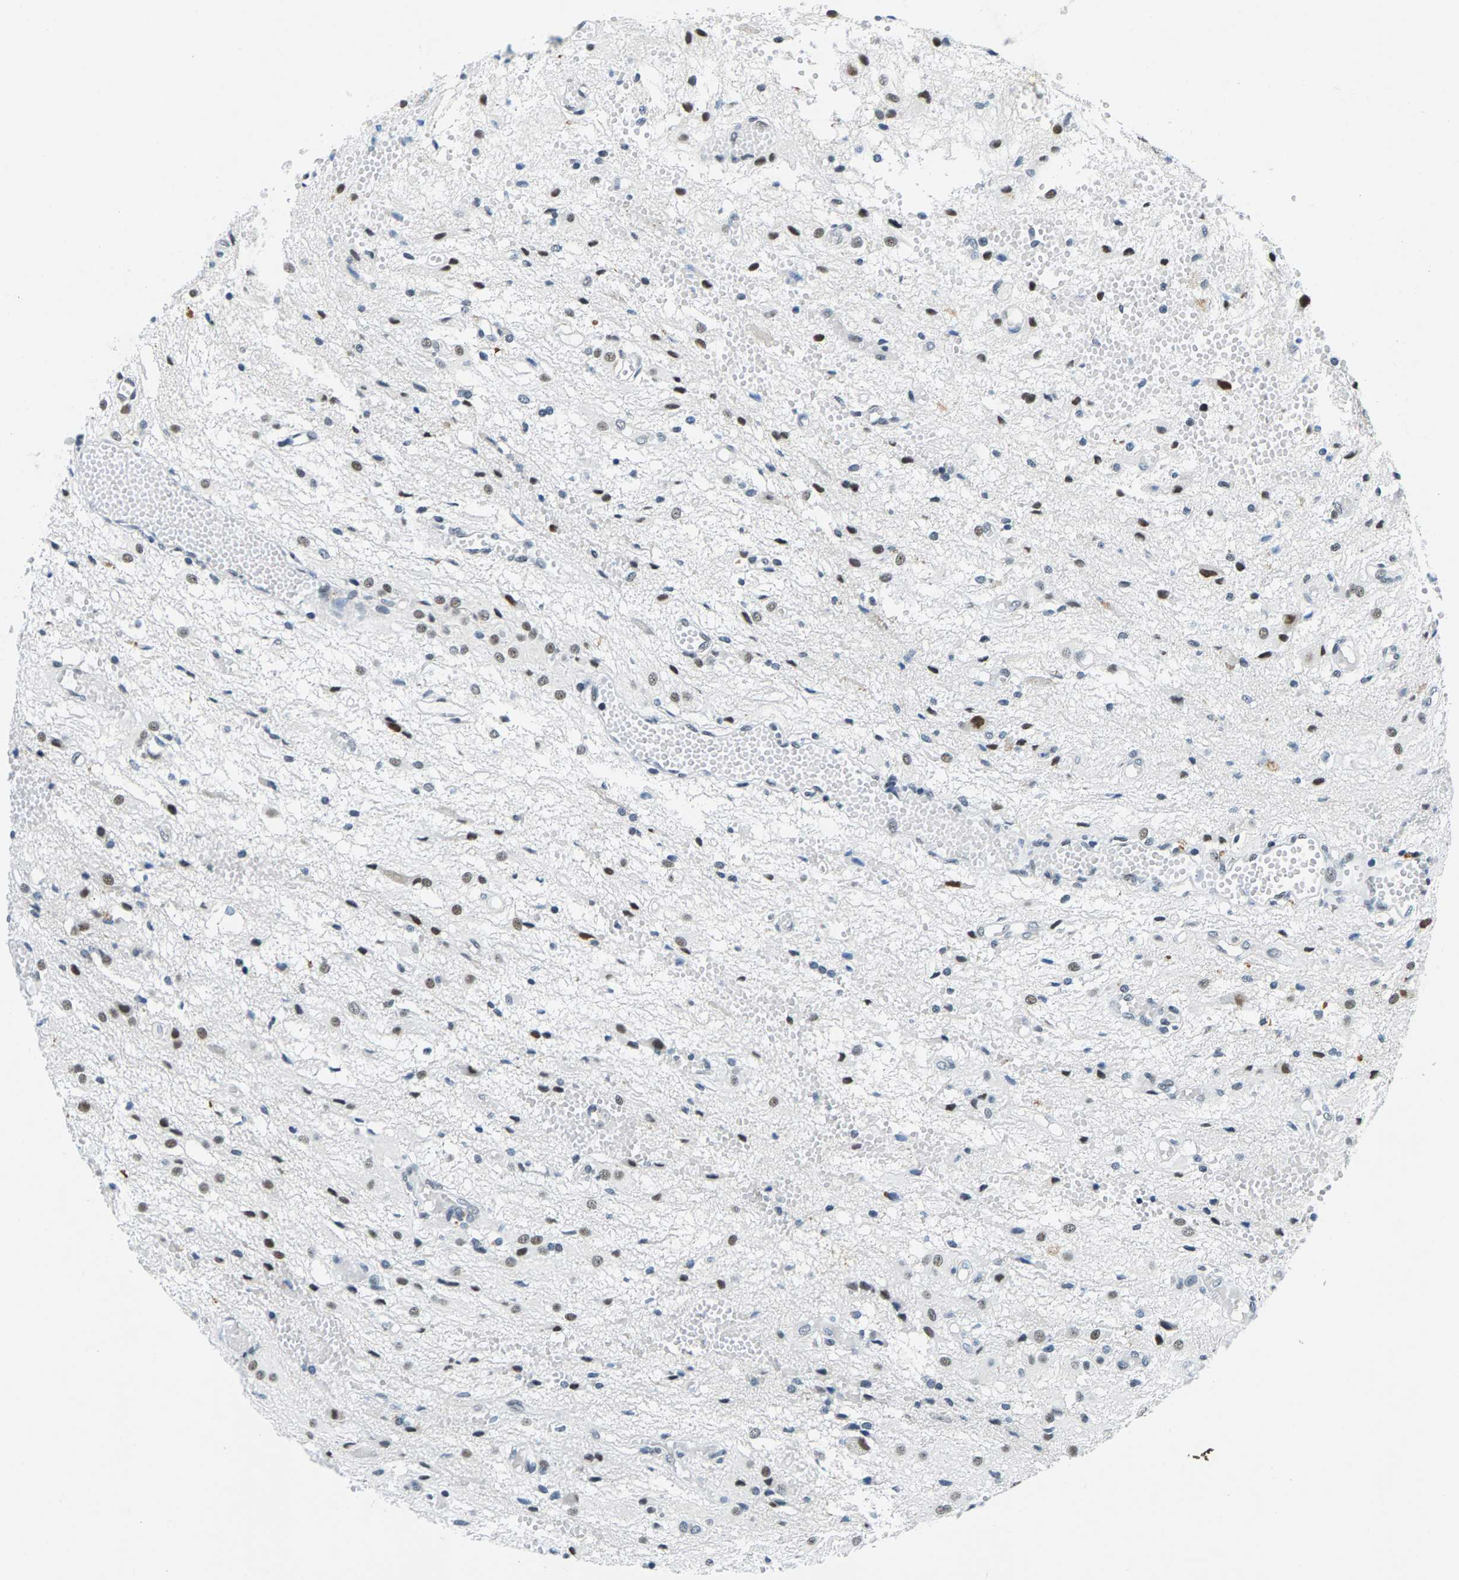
{"staining": {"intensity": "weak", "quantity": ">75%", "location": "nuclear"}, "tissue": "glioma", "cell_type": "Tumor cells", "image_type": "cancer", "snomed": [{"axis": "morphology", "description": "Glioma, malignant, High grade"}, {"axis": "topography", "description": "Brain"}], "caption": "Immunohistochemical staining of glioma demonstrates low levels of weak nuclear expression in approximately >75% of tumor cells.", "gene": "ATF2", "patient": {"sex": "female", "age": 59}}